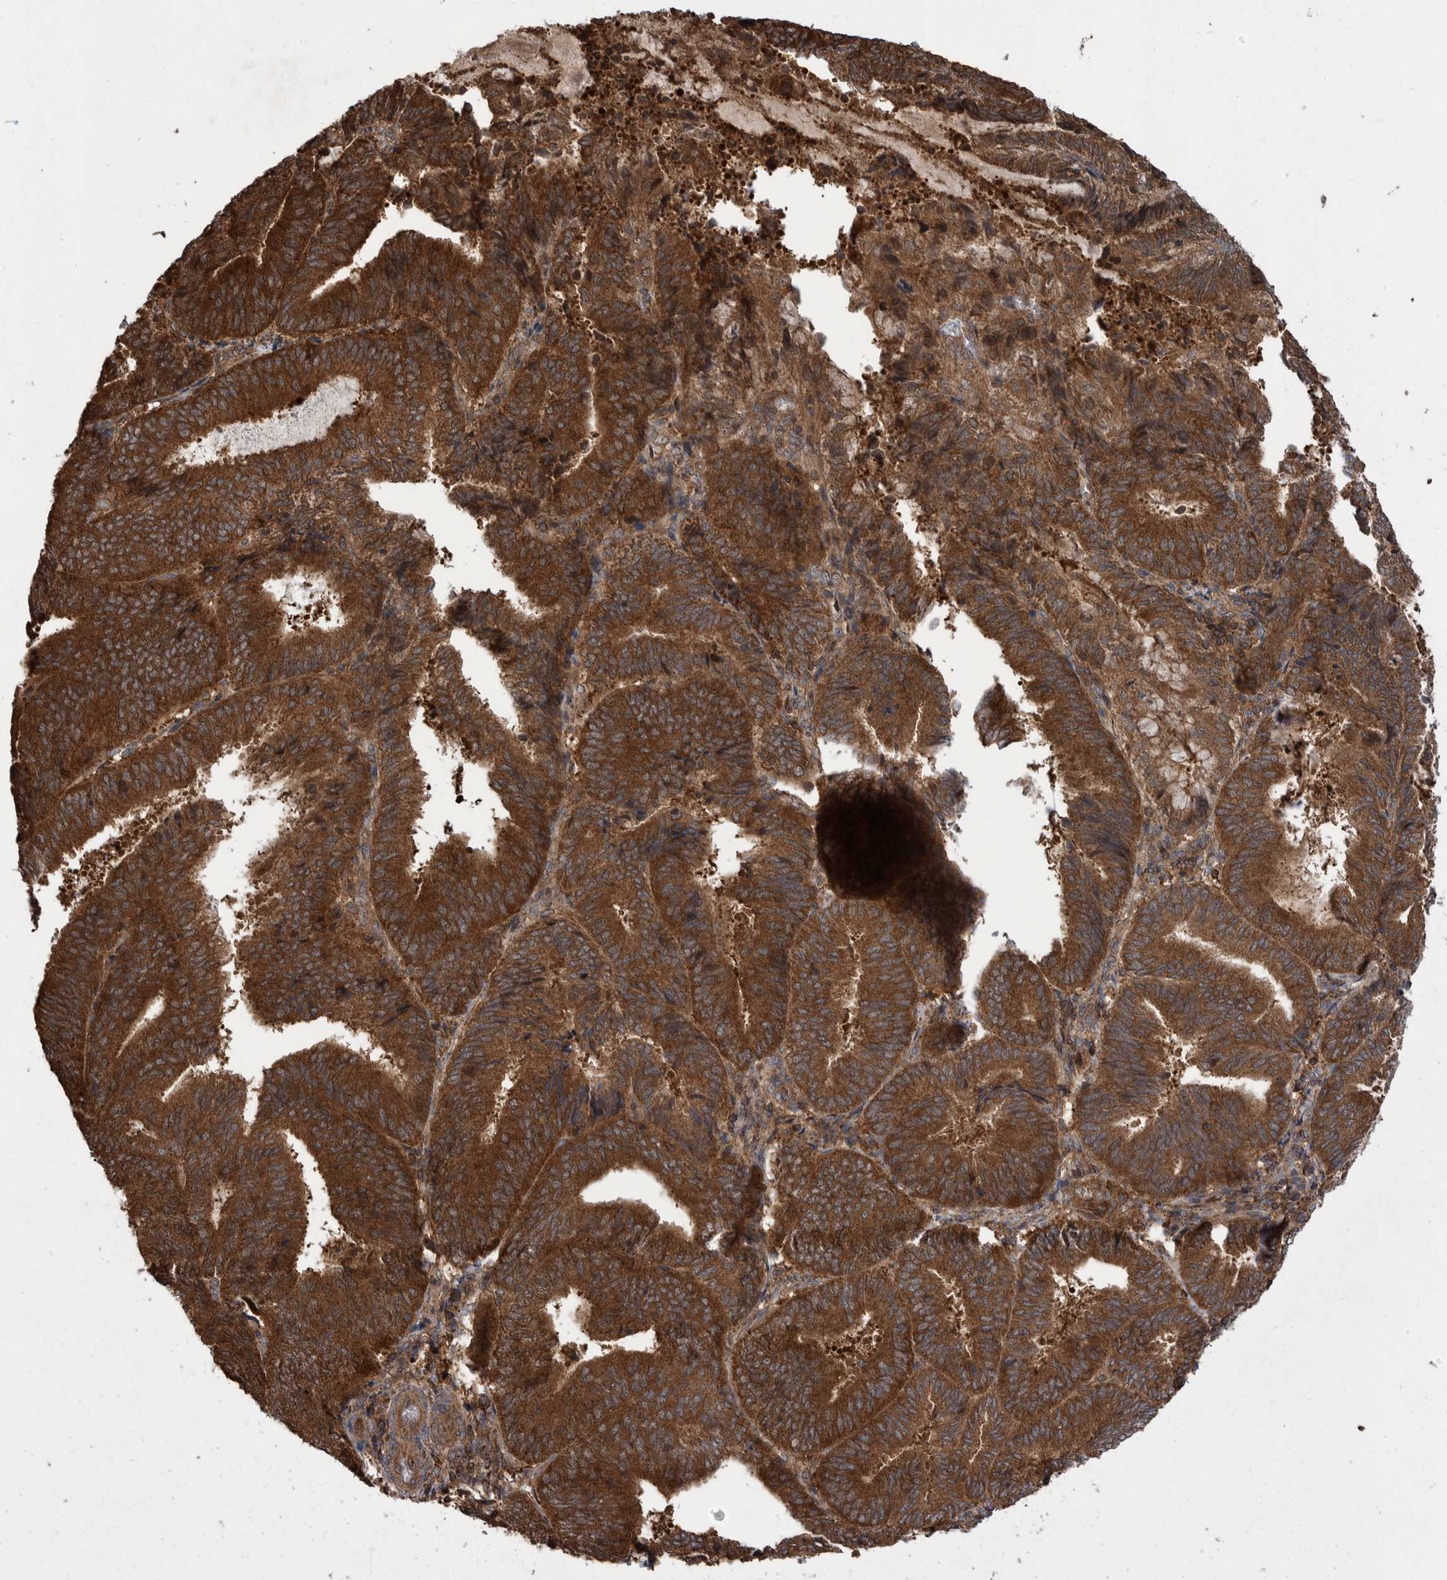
{"staining": {"intensity": "strong", "quantity": ">75%", "location": "cytoplasmic/membranous"}, "tissue": "endometrial cancer", "cell_type": "Tumor cells", "image_type": "cancer", "snomed": [{"axis": "morphology", "description": "Adenocarcinoma, NOS"}, {"axis": "topography", "description": "Endometrium"}], "caption": "Adenocarcinoma (endometrial) stained with immunohistochemistry (IHC) displays strong cytoplasmic/membranous staining in about >75% of tumor cells.", "gene": "VBP1", "patient": {"sex": "female", "age": 81}}